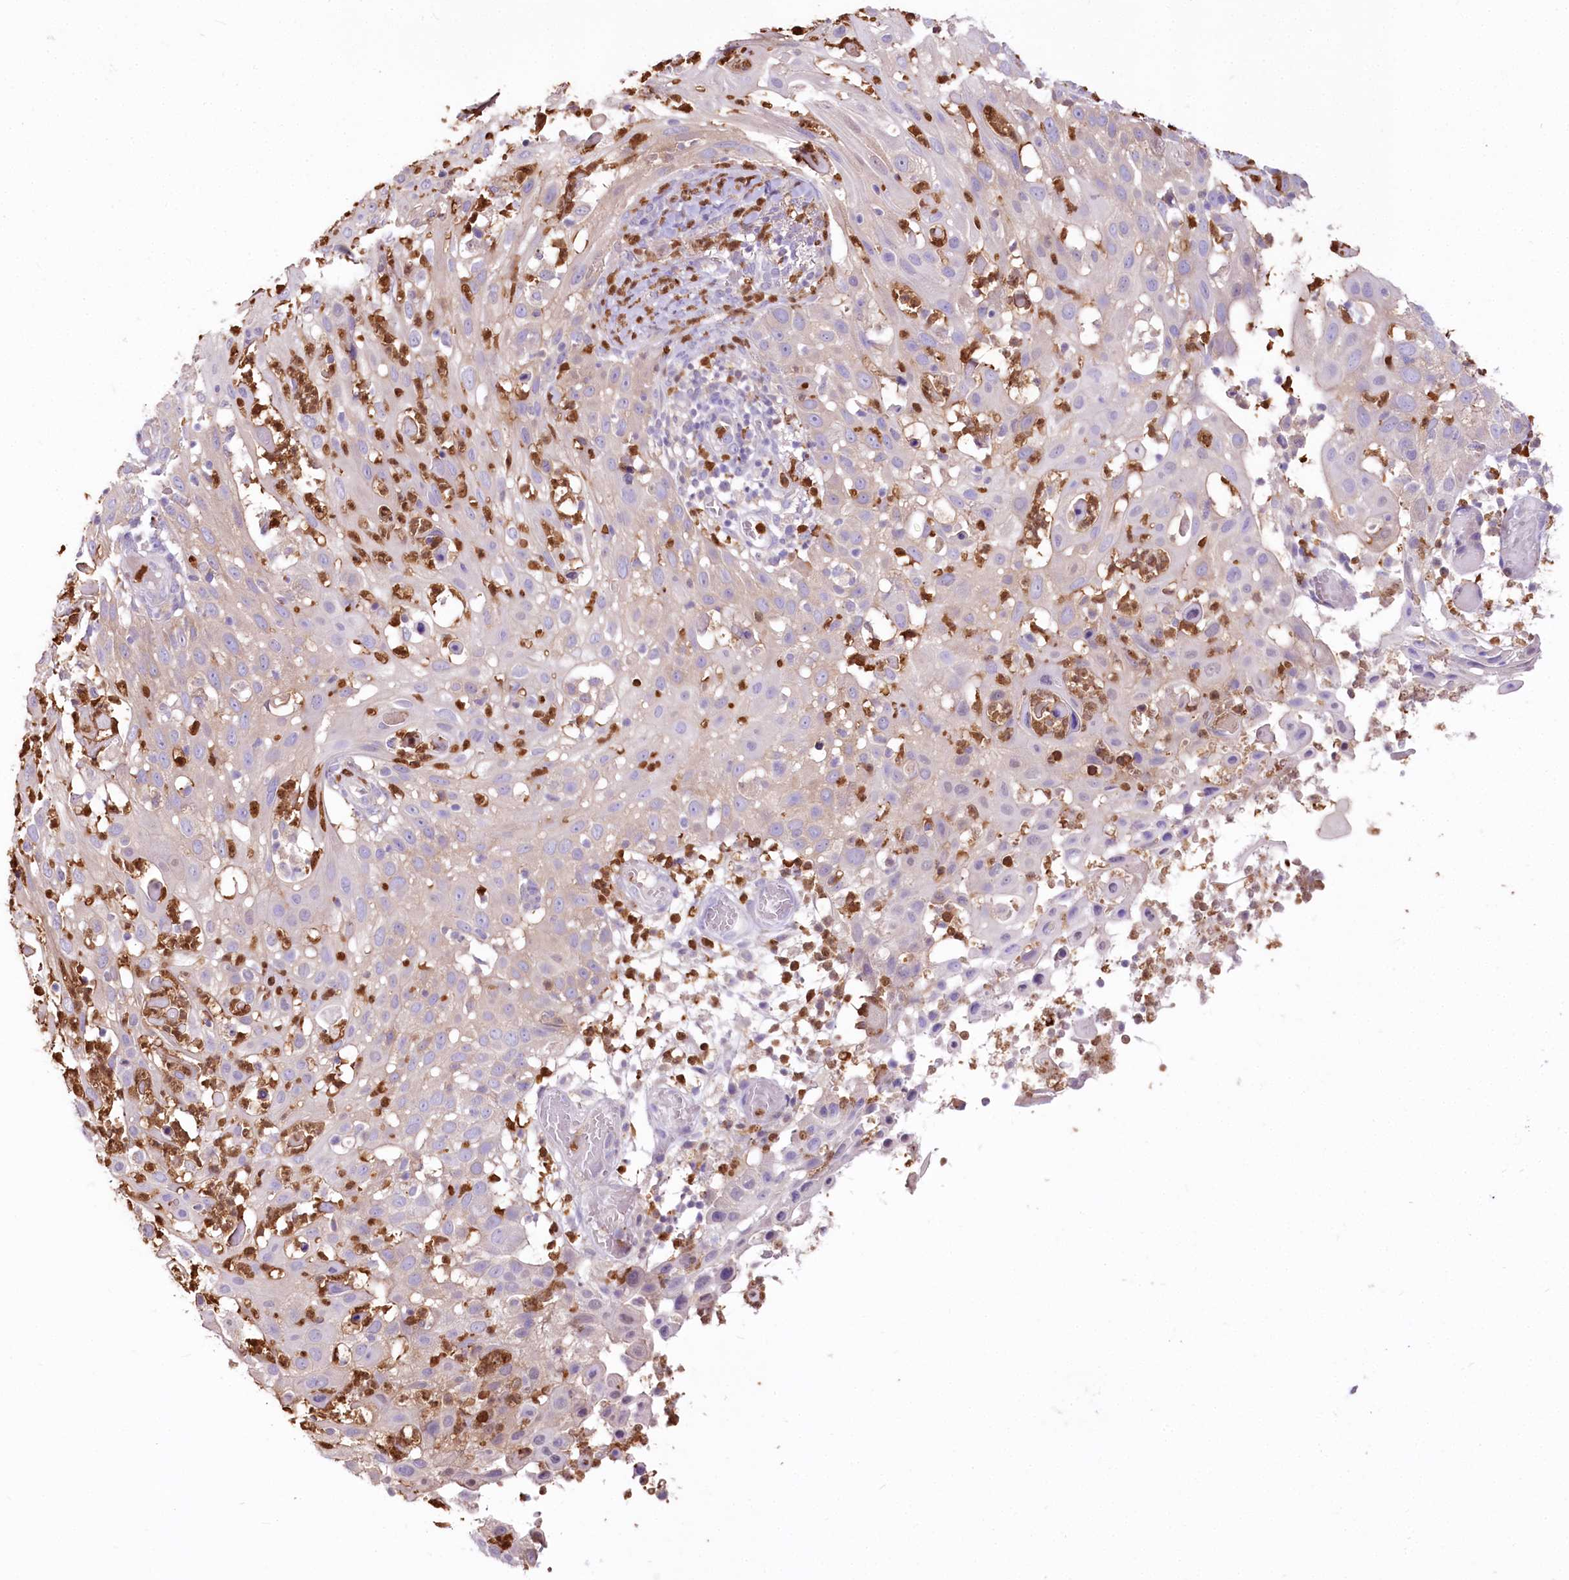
{"staining": {"intensity": "weak", "quantity": "25%-75%", "location": "cytoplasmic/membranous"}, "tissue": "skin cancer", "cell_type": "Tumor cells", "image_type": "cancer", "snomed": [{"axis": "morphology", "description": "Squamous cell carcinoma, NOS"}, {"axis": "topography", "description": "Skin"}], "caption": "Immunohistochemical staining of human skin squamous cell carcinoma reveals low levels of weak cytoplasmic/membranous protein staining in approximately 25%-75% of tumor cells. The protein is shown in brown color, while the nuclei are stained blue.", "gene": "DPYD", "patient": {"sex": "female", "age": 44}}